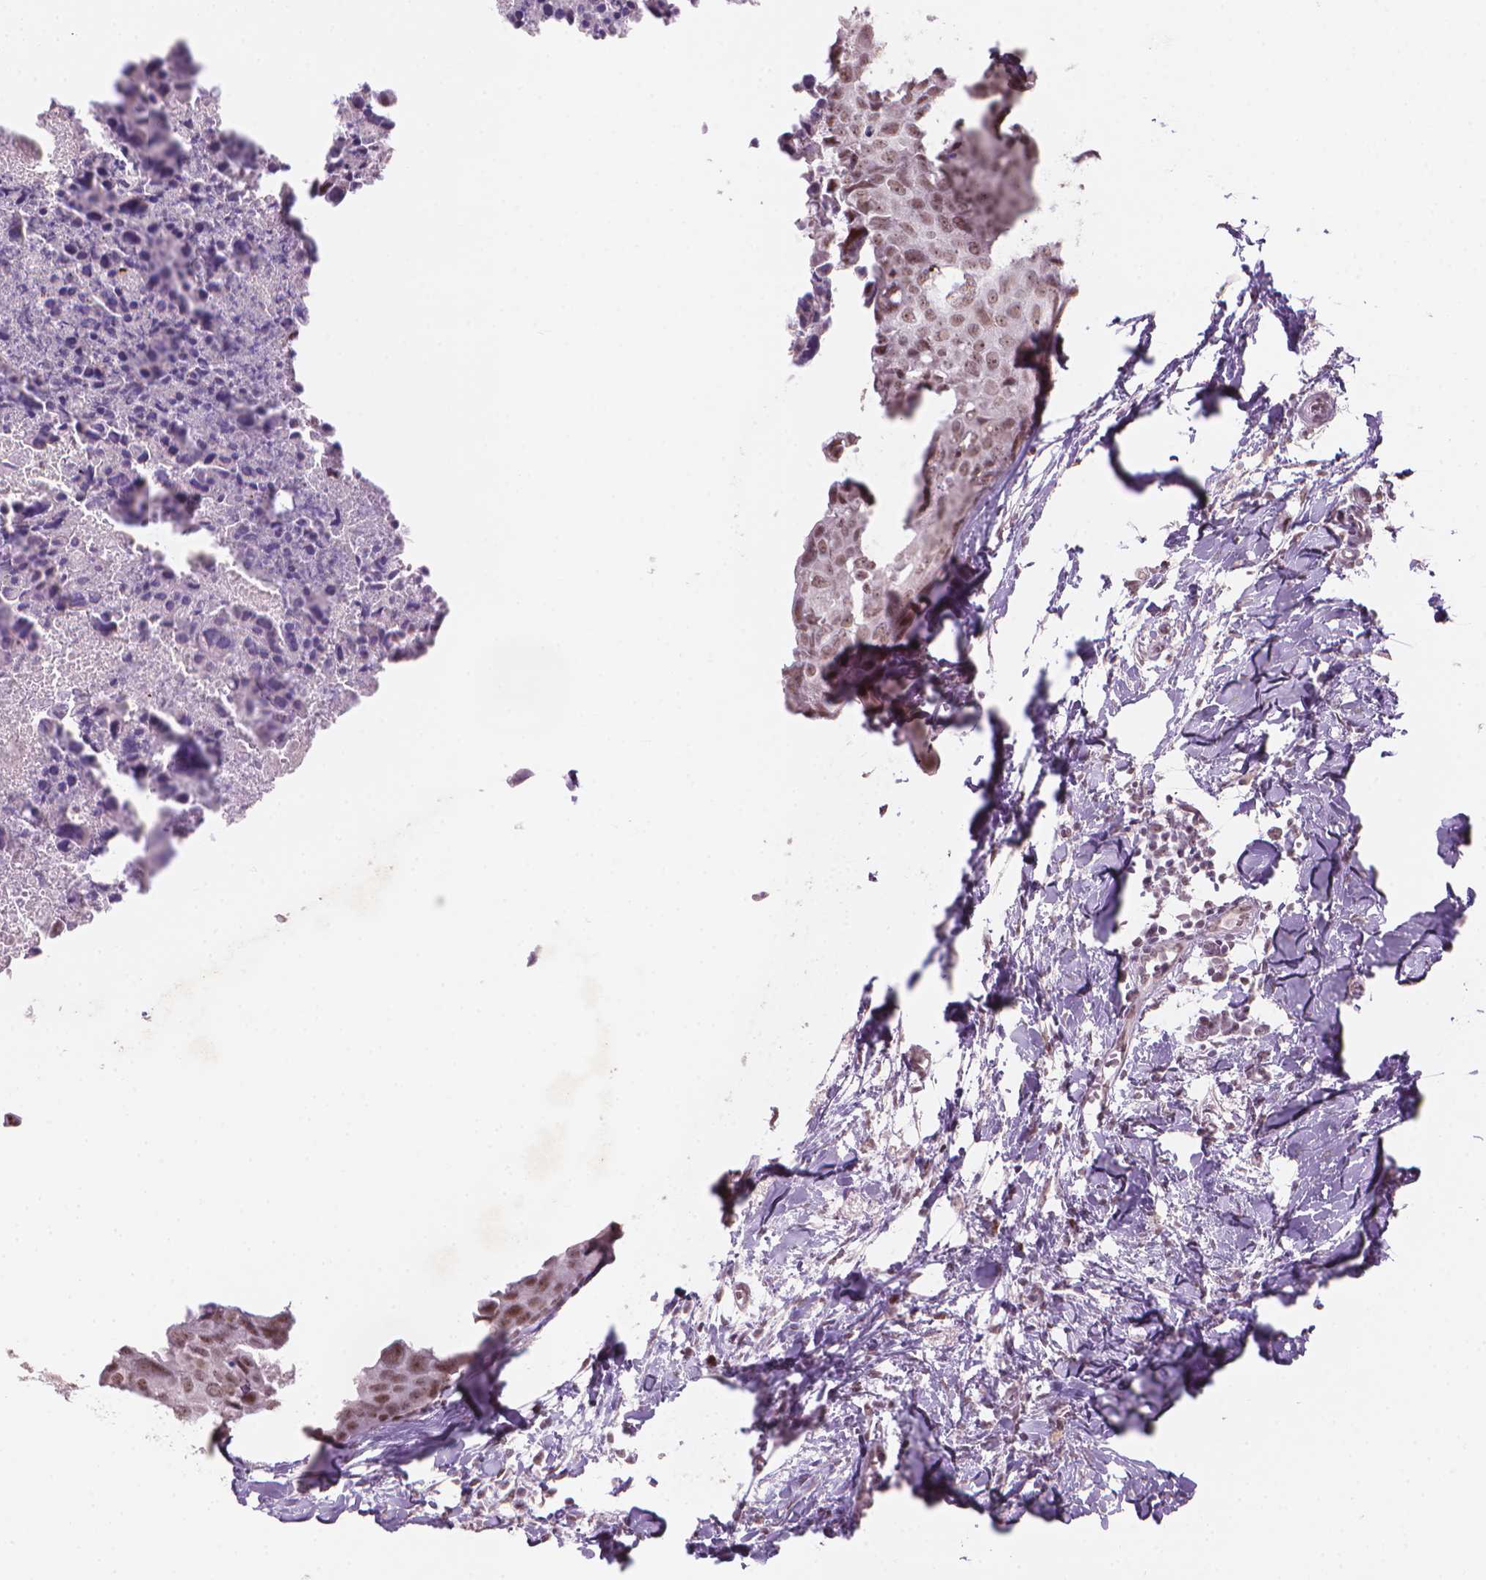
{"staining": {"intensity": "moderate", "quantity": ">75%", "location": "nuclear"}, "tissue": "breast cancer", "cell_type": "Tumor cells", "image_type": "cancer", "snomed": [{"axis": "morphology", "description": "Duct carcinoma"}, {"axis": "topography", "description": "Breast"}], "caption": "Tumor cells reveal medium levels of moderate nuclear staining in about >75% of cells in breast cancer.", "gene": "HES7", "patient": {"sex": "female", "age": 38}}